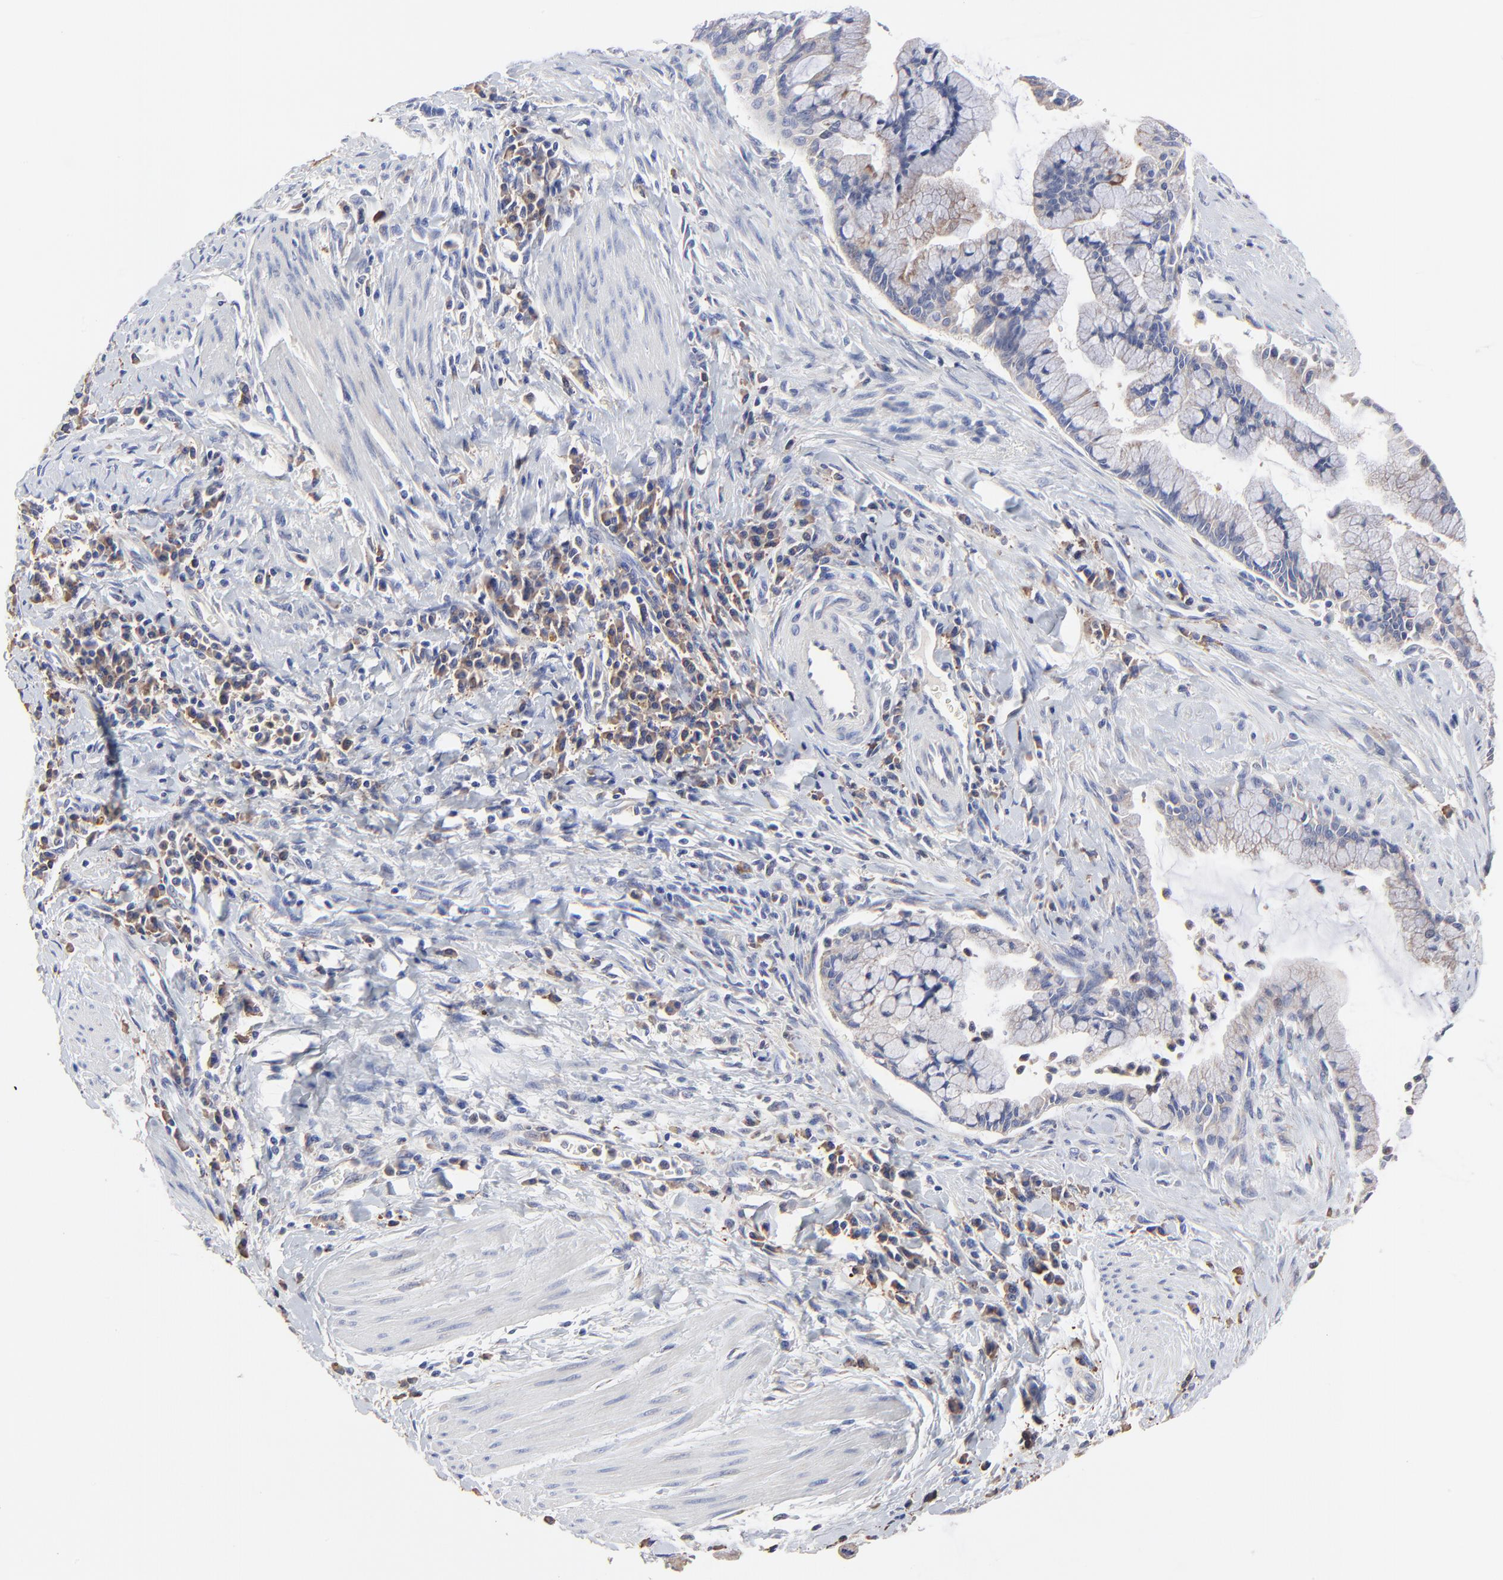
{"staining": {"intensity": "weak", "quantity": "<25%", "location": "cytoplasmic/membranous"}, "tissue": "pancreatic cancer", "cell_type": "Tumor cells", "image_type": "cancer", "snomed": [{"axis": "morphology", "description": "Adenocarcinoma, NOS"}, {"axis": "topography", "description": "Pancreas"}], "caption": "The immunohistochemistry histopathology image has no significant staining in tumor cells of pancreatic adenocarcinoma tissue.", "gene": "PPFIBP2", "patient": {"sex": "male", "age": 59}}